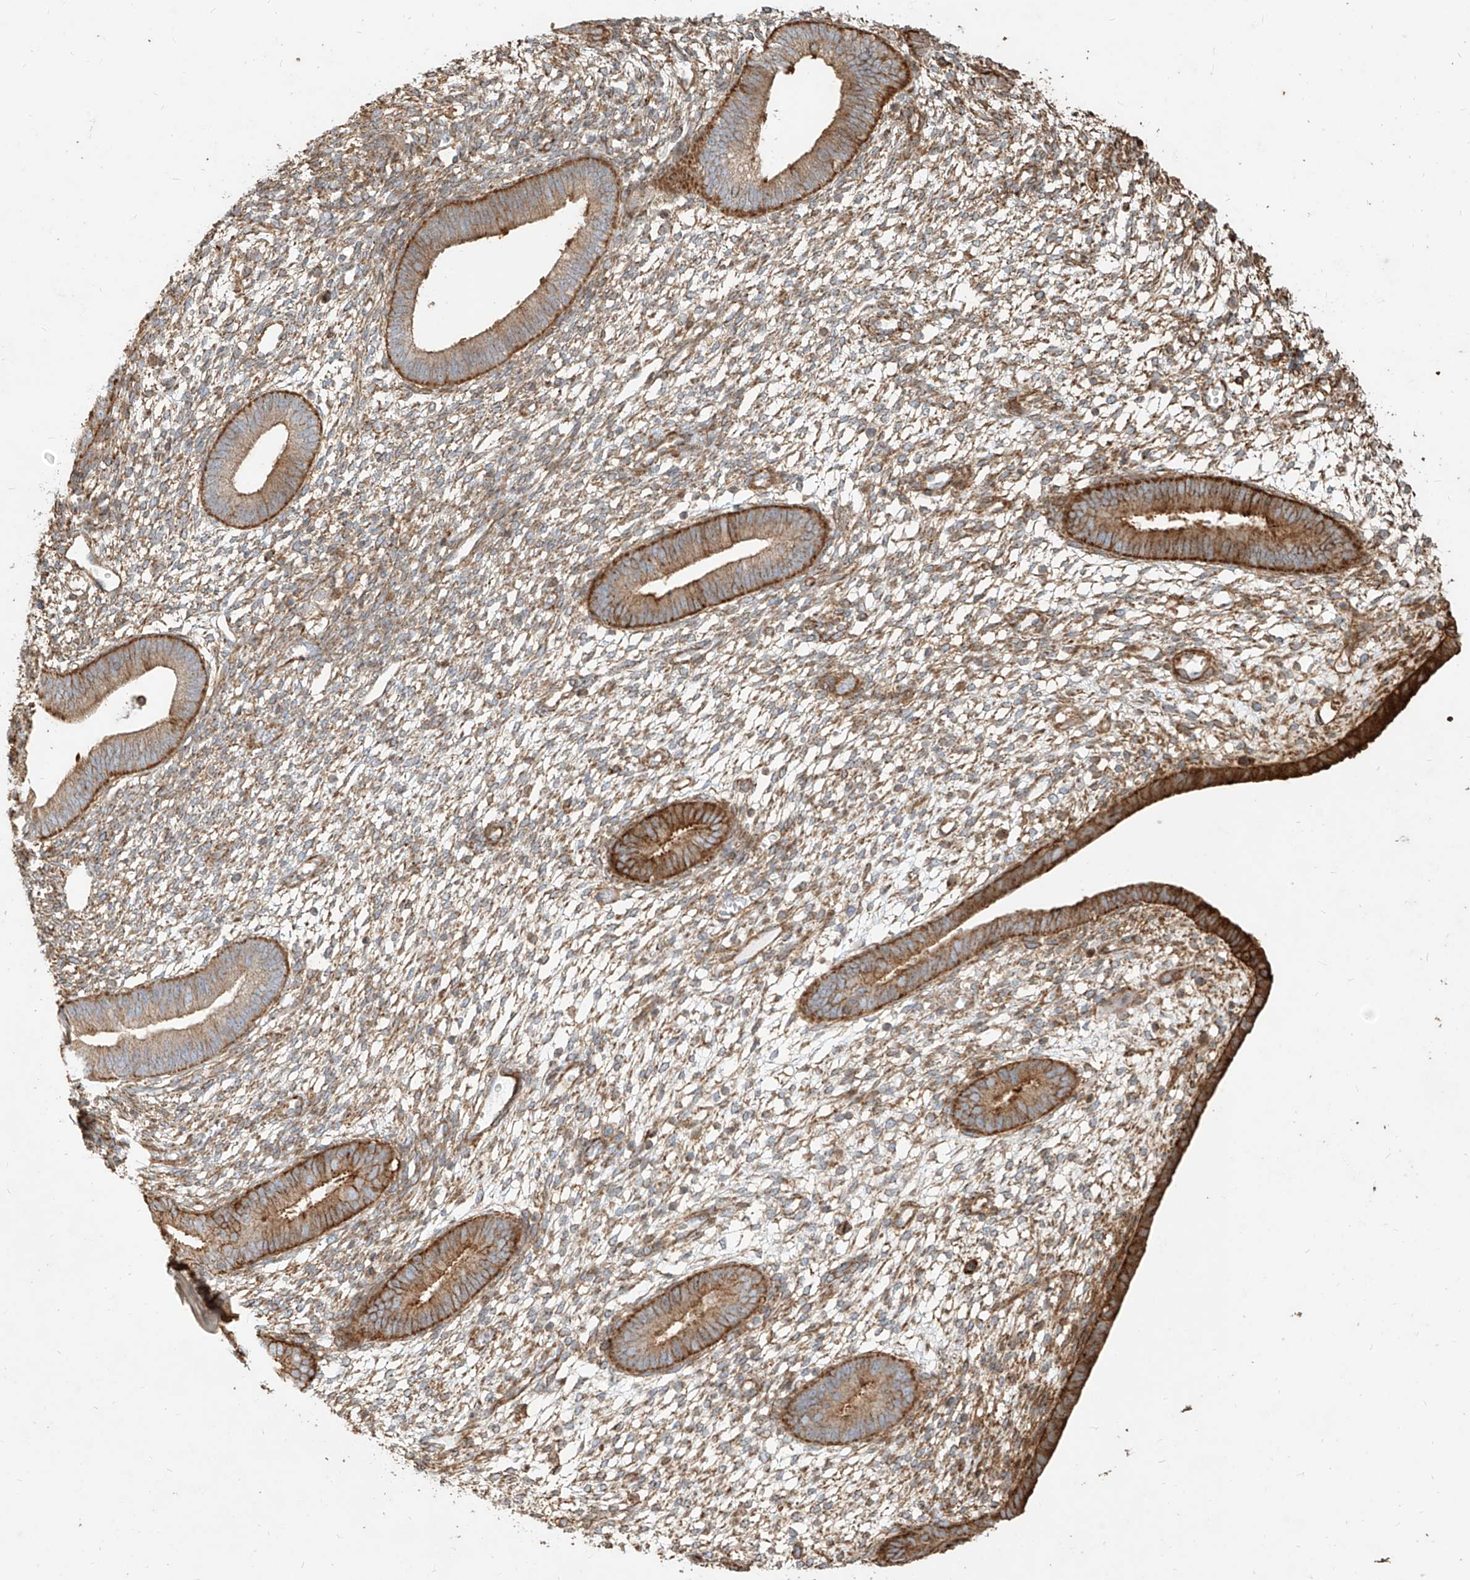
{"staining": {"intensity": "moderate", "quantity": "25%-75%", "location": "cytoplasmic/membranous"}, "tissue": "endometrium", "cell_type": "Cells in endometrial stroma", "image_type": "normal", "snomed": [{"axis": "morphology", "description": "Normal tissue, NOS"}, {"axis": "topography", "description": "Endometrium"}], "caption": "This micrograph displays normal endometrium stained with IHC to label a protein in brown. The cytoplasmic/membranous of cells in endometrial stroma show moderate positivity for the protein. Nuclei are counter-stained blue.", "gene": "MTX2", "patient": {"sex": "female", "age": 46}}